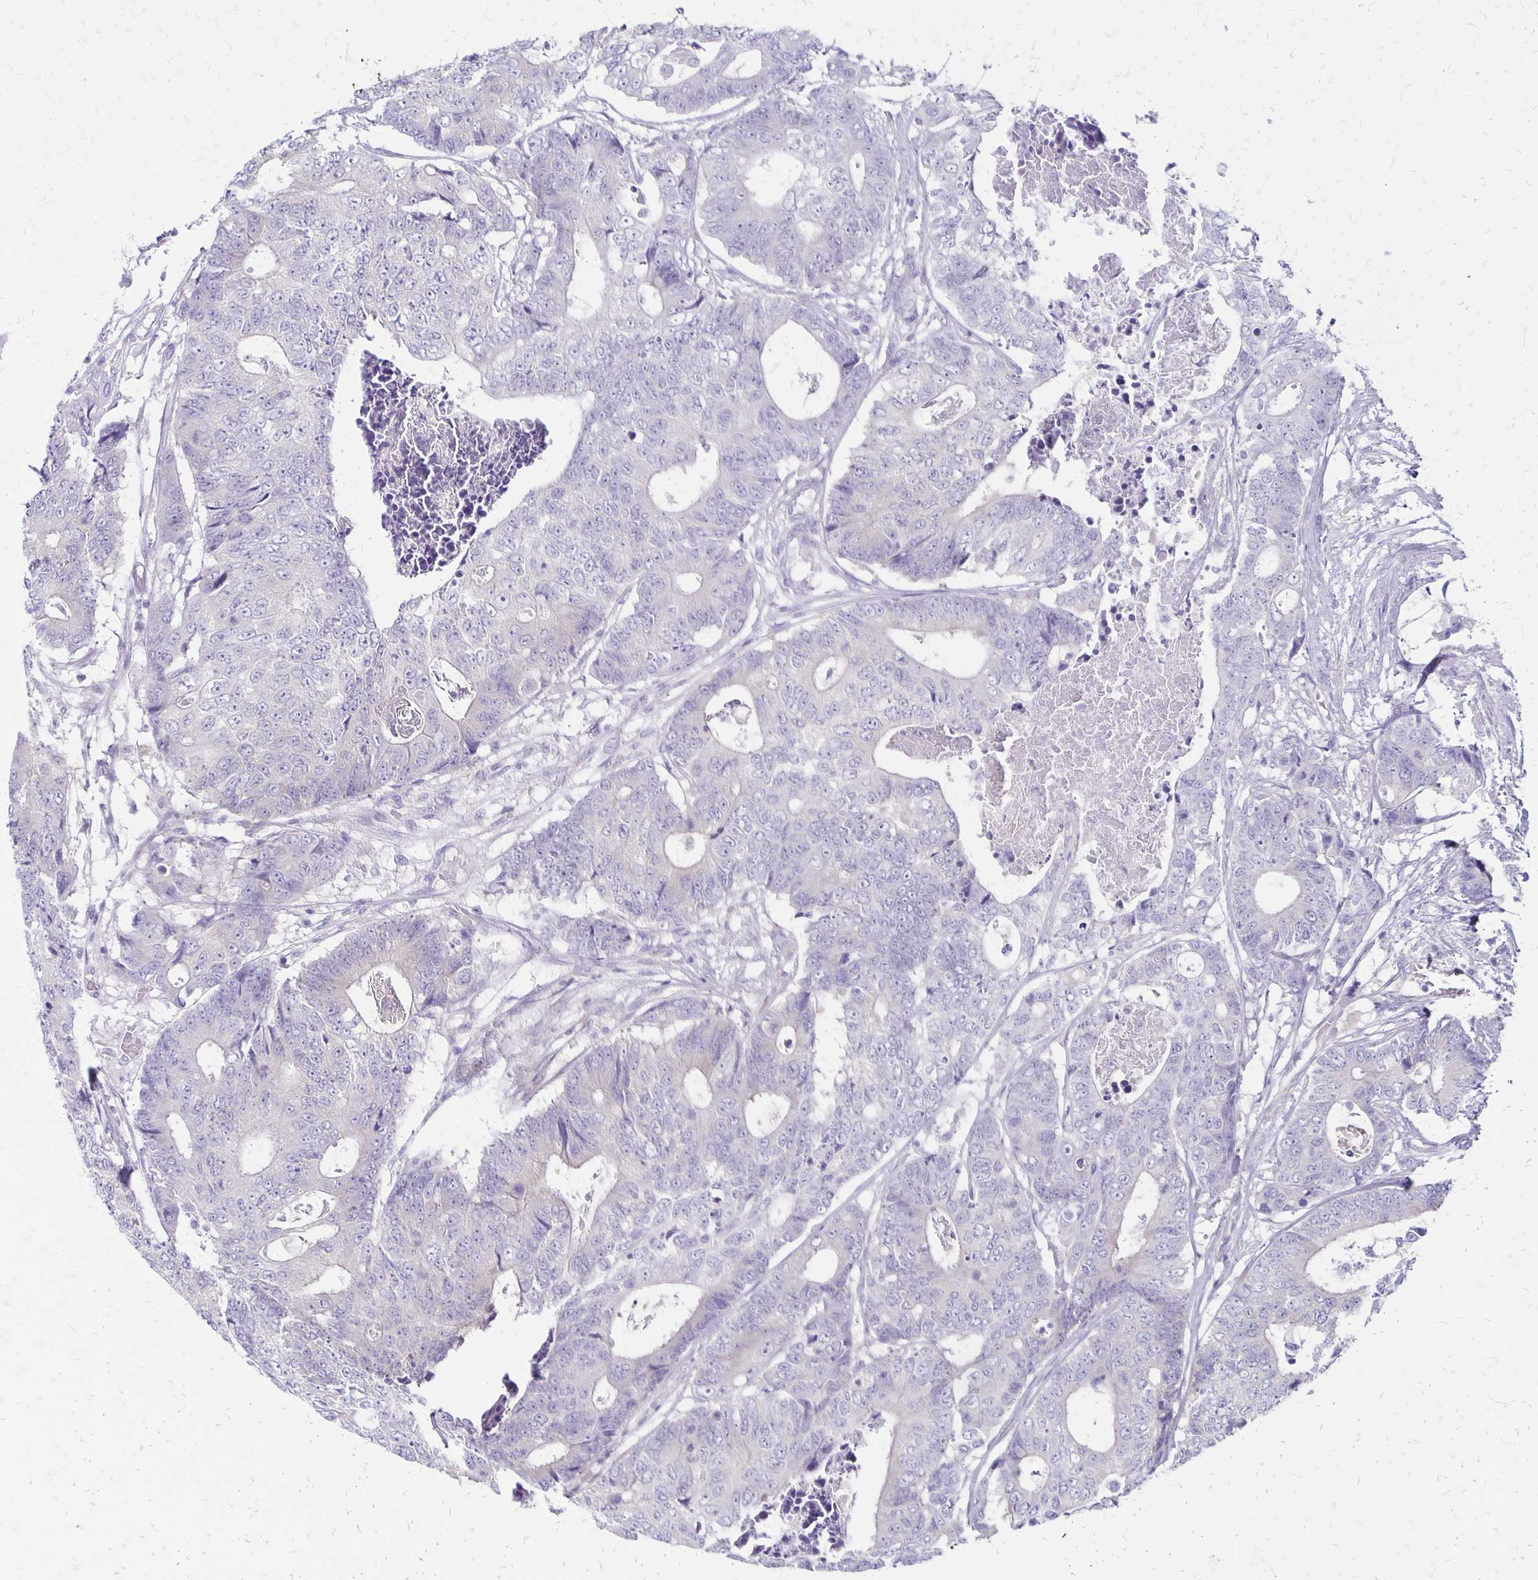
{"staining": {"intensity": "negative", "quantity": "none", "location": "none"}, "tissue": "colorectal cancer", "cell_type": "Tumor cells", "image_type": "cancer", "snomed": [{"axis": "morphology", "description": "Adenocarcinoma, NOS"}, {"axis": "topography", "description": "Colon"}], "caption": "Image shows no significant protein positivity in tumor cells of colorectal cancer. (DAB (3,3'-diaminobenzidine) immunohistochemistry with hematoxylin counter stain).", "gene": "HOMER1", "patient": {"sex": "female", "age": 48}}